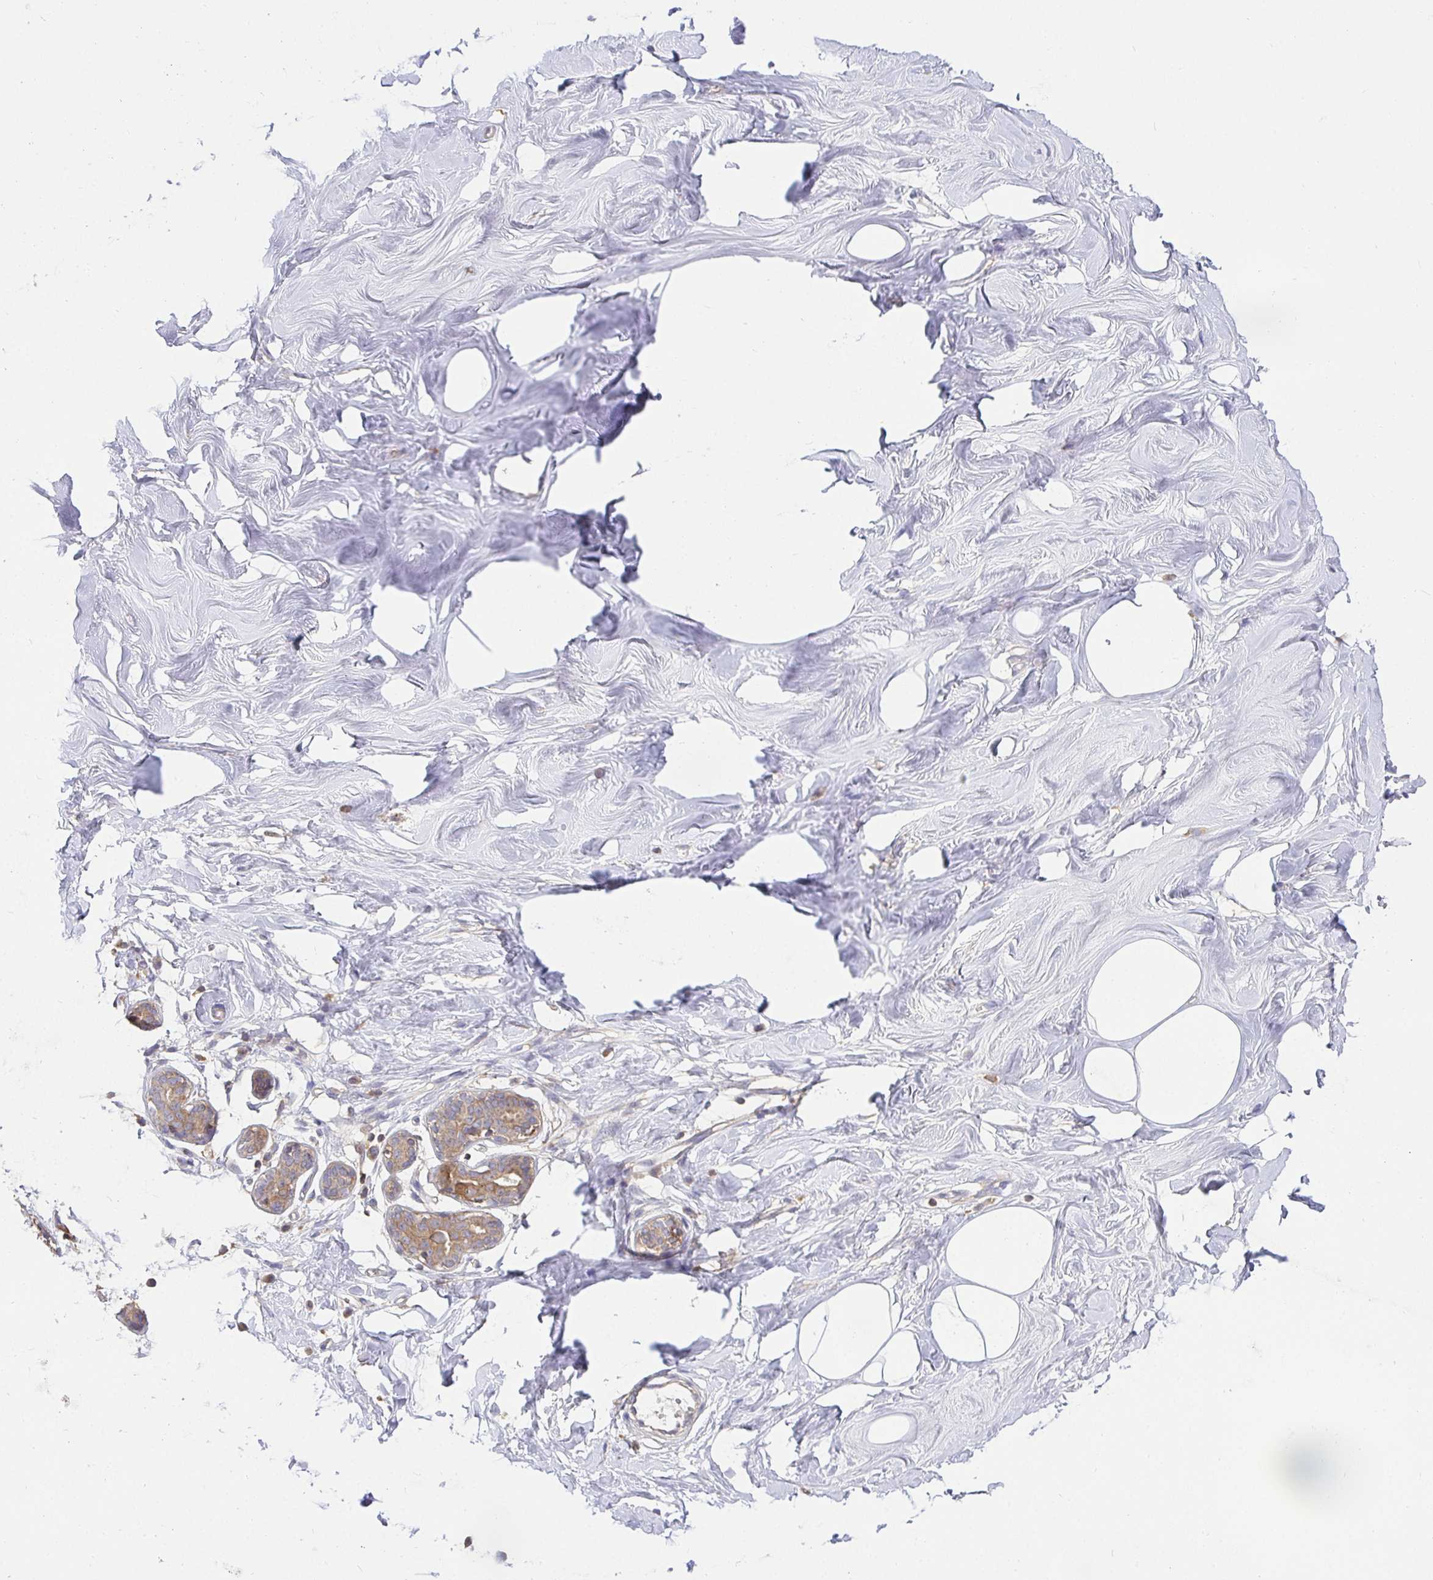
{"staining": {"intensity": "negative", "quantity": "none", "location": "none"}, "tissue": "breast", "cell_type": "Adipocytes", "image_type": "normal", "snomed": [{"axis": "morphology", "description": "Normal tissue, NOS"}, {"axis": "topography", "description": "Breast"}], "caption": "Human breast stained for a protein using immunohistochemistry (IHC) reveals no positivity in adipocytes.", "gene": "ATP6V1F", "patient": {"sex": "female", "age": 27}}